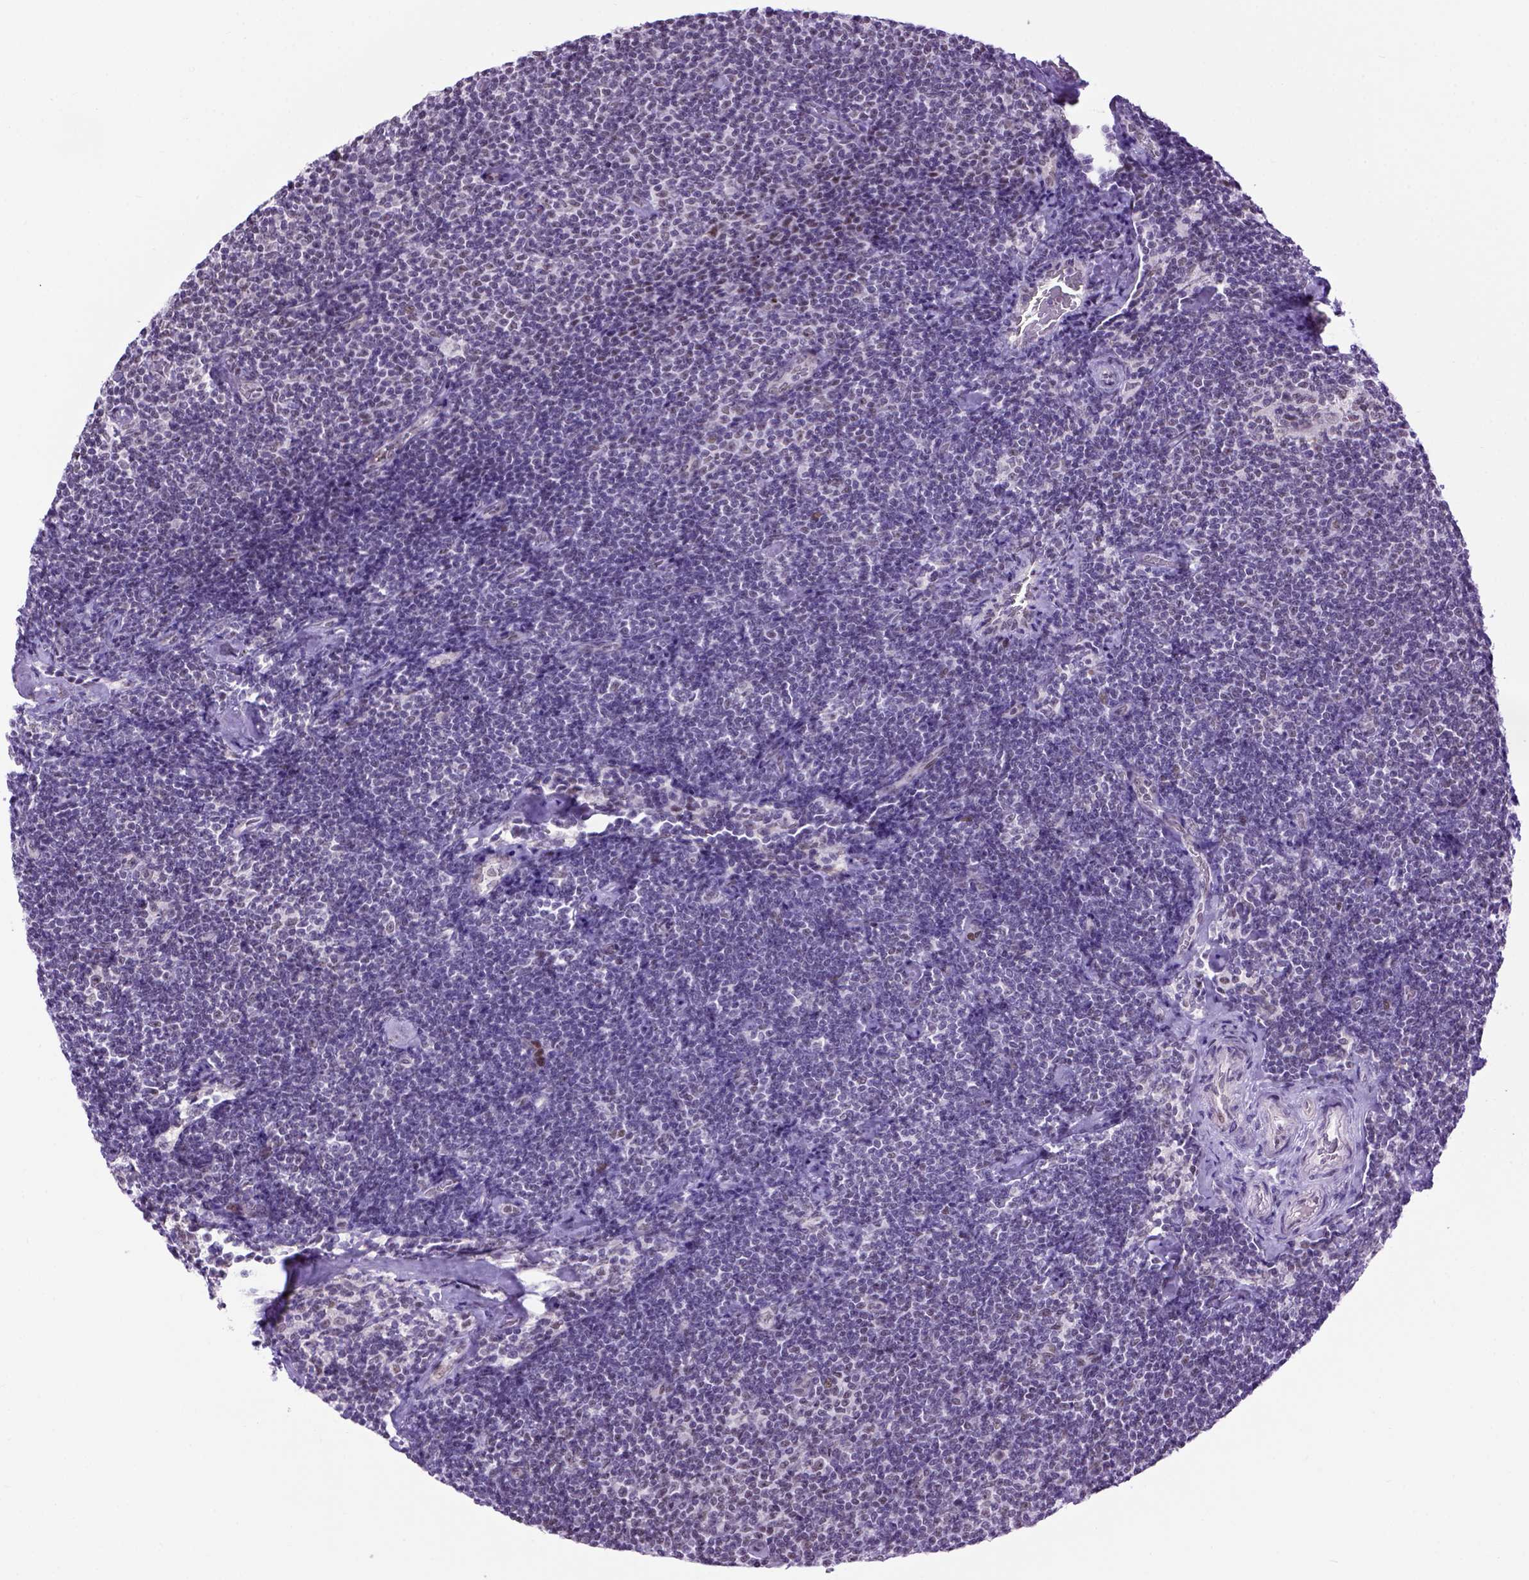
{"staining": {"intensity": "negative", "quantity": "none", "location": "none"}, "tissue": "lymphoma", "cell_type": "Tumor cells", "image_type": "cancer", "snomed": [{"axis": "morphology", "description": "Malignant lymphoma, non-Hodgkin's type, Low grade"}, {"axis": "topography", "description": "Lymph node"}], "caption": "The image demonstrates no staining of tumor cells in malignant lymphoma, non-Hodgkin's type (low-grade). The staining is performed using DAB brown chromogen with nuclei counter-stained in using hematoxylin.", "gene": "TBPL1", "patient": {"sex": "male", "age": 81}}